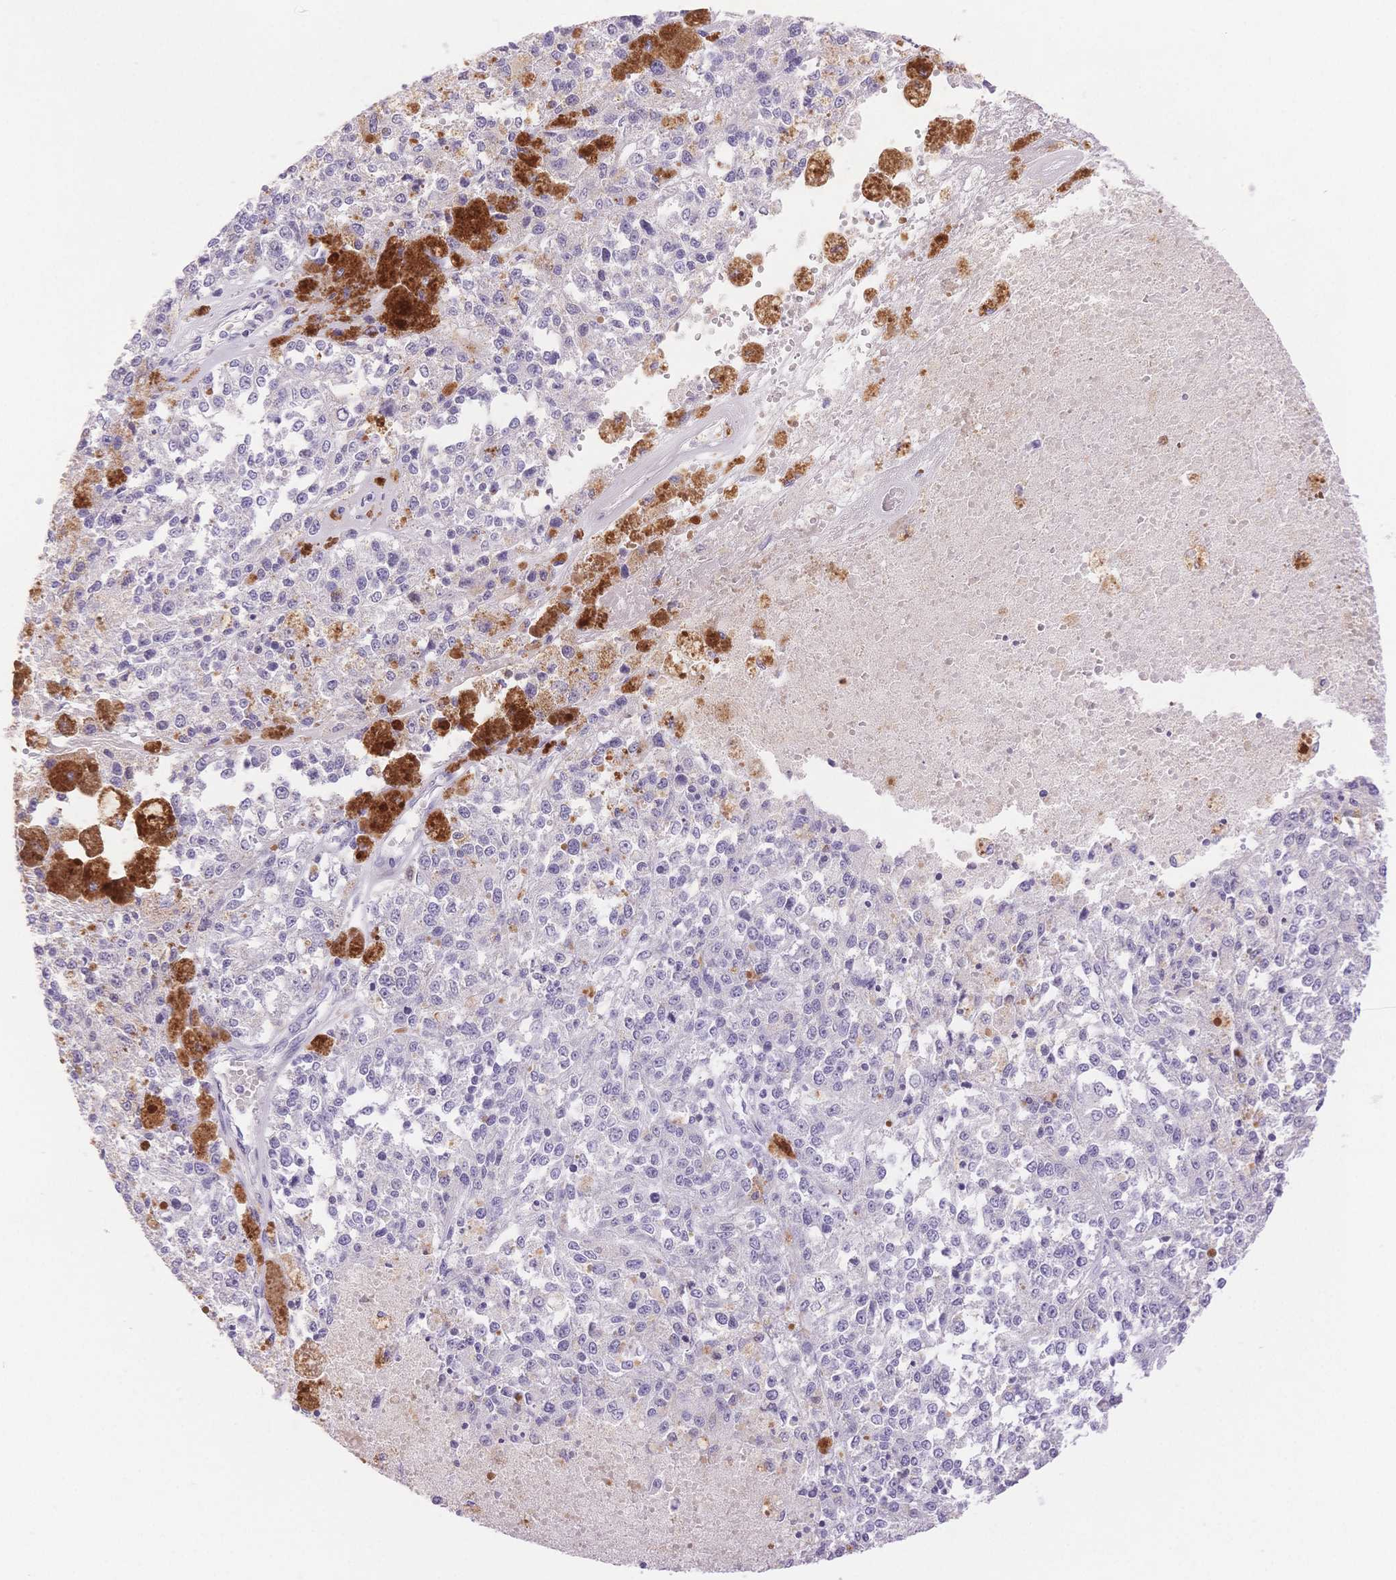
{"staining": {"intensity": "negative", "quantity": "none", "location": "none"}, "tissue": "melanoma", "cell_type": "Tumor cells", "image_type": "cancer", "snomed": [{"axis": "morphology", "description": "Malignant melanoma, Metastatic site"}, {"axis": "topography", "description": "Lymph node"}], "caption": "An immunohistochemistry micrograph of melanoma is shown. There is no staining in tumor cells of melanoma. (Brightfield microscopy of DAB IHC at high magnification).", "gene": "MYOM1", "patient": {"sex": "female", "age": 64}}